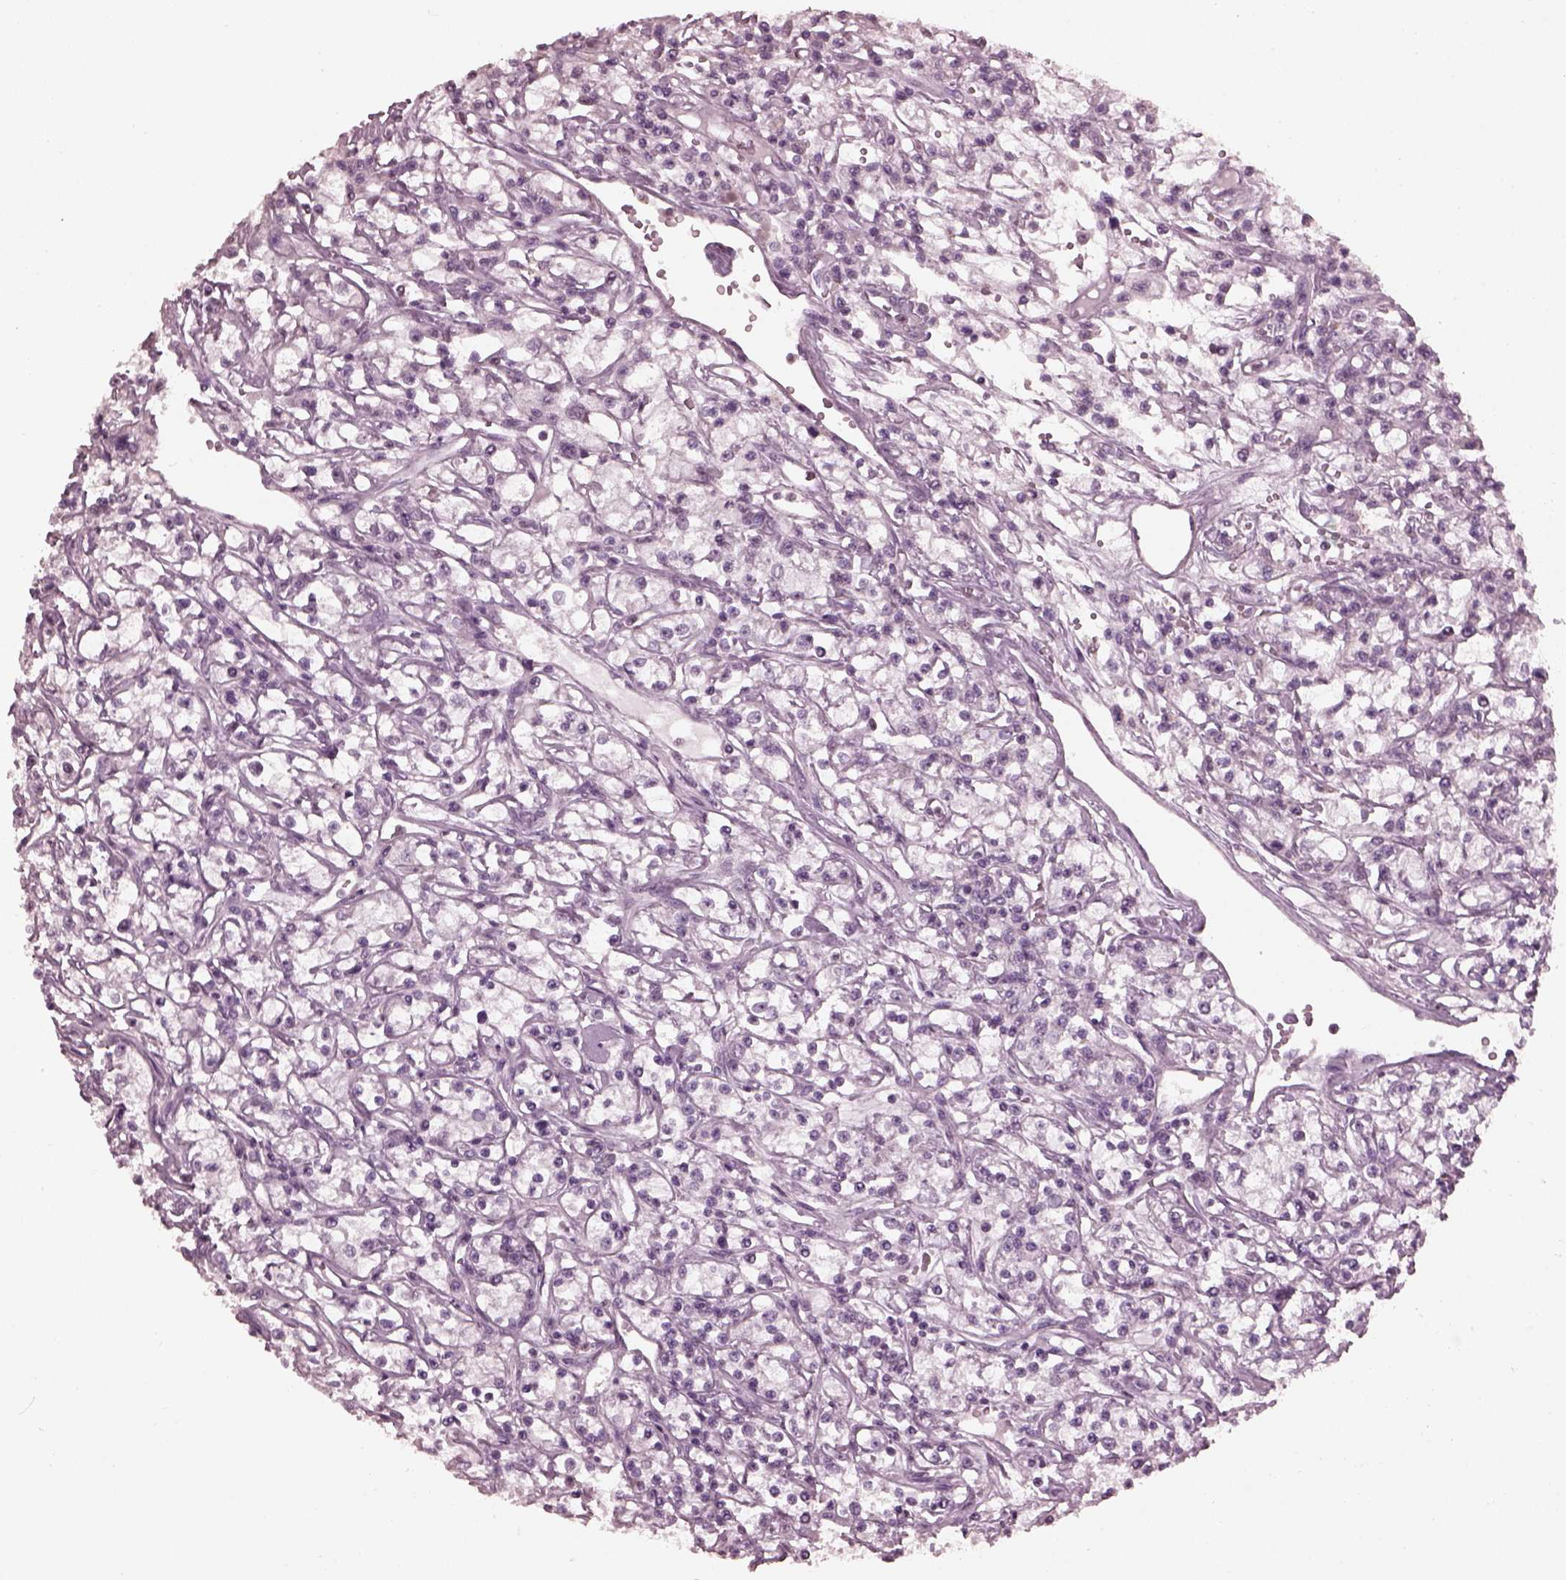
{"staining": {"intensity": "negative", "quantity": "none", "location": "none"}, "tissue": "renal cancer", "cell_type": "Tumor cells", "image_type": "cancer", "snomed": [{"axis": "morphology", "description": "Adenocarcinoma, NOS"}, {"axis": "topography", "description": "Kidney"}], "caption": "Immunohistochemistry micrograph of neoplastic tissue: renal cancer stained with DAB (3,3'-diaminobenzidine) displays no significant protein positivity in tumor cells.", "gene": "TSKS", "patient": {"sex": "female", "age": 59}}